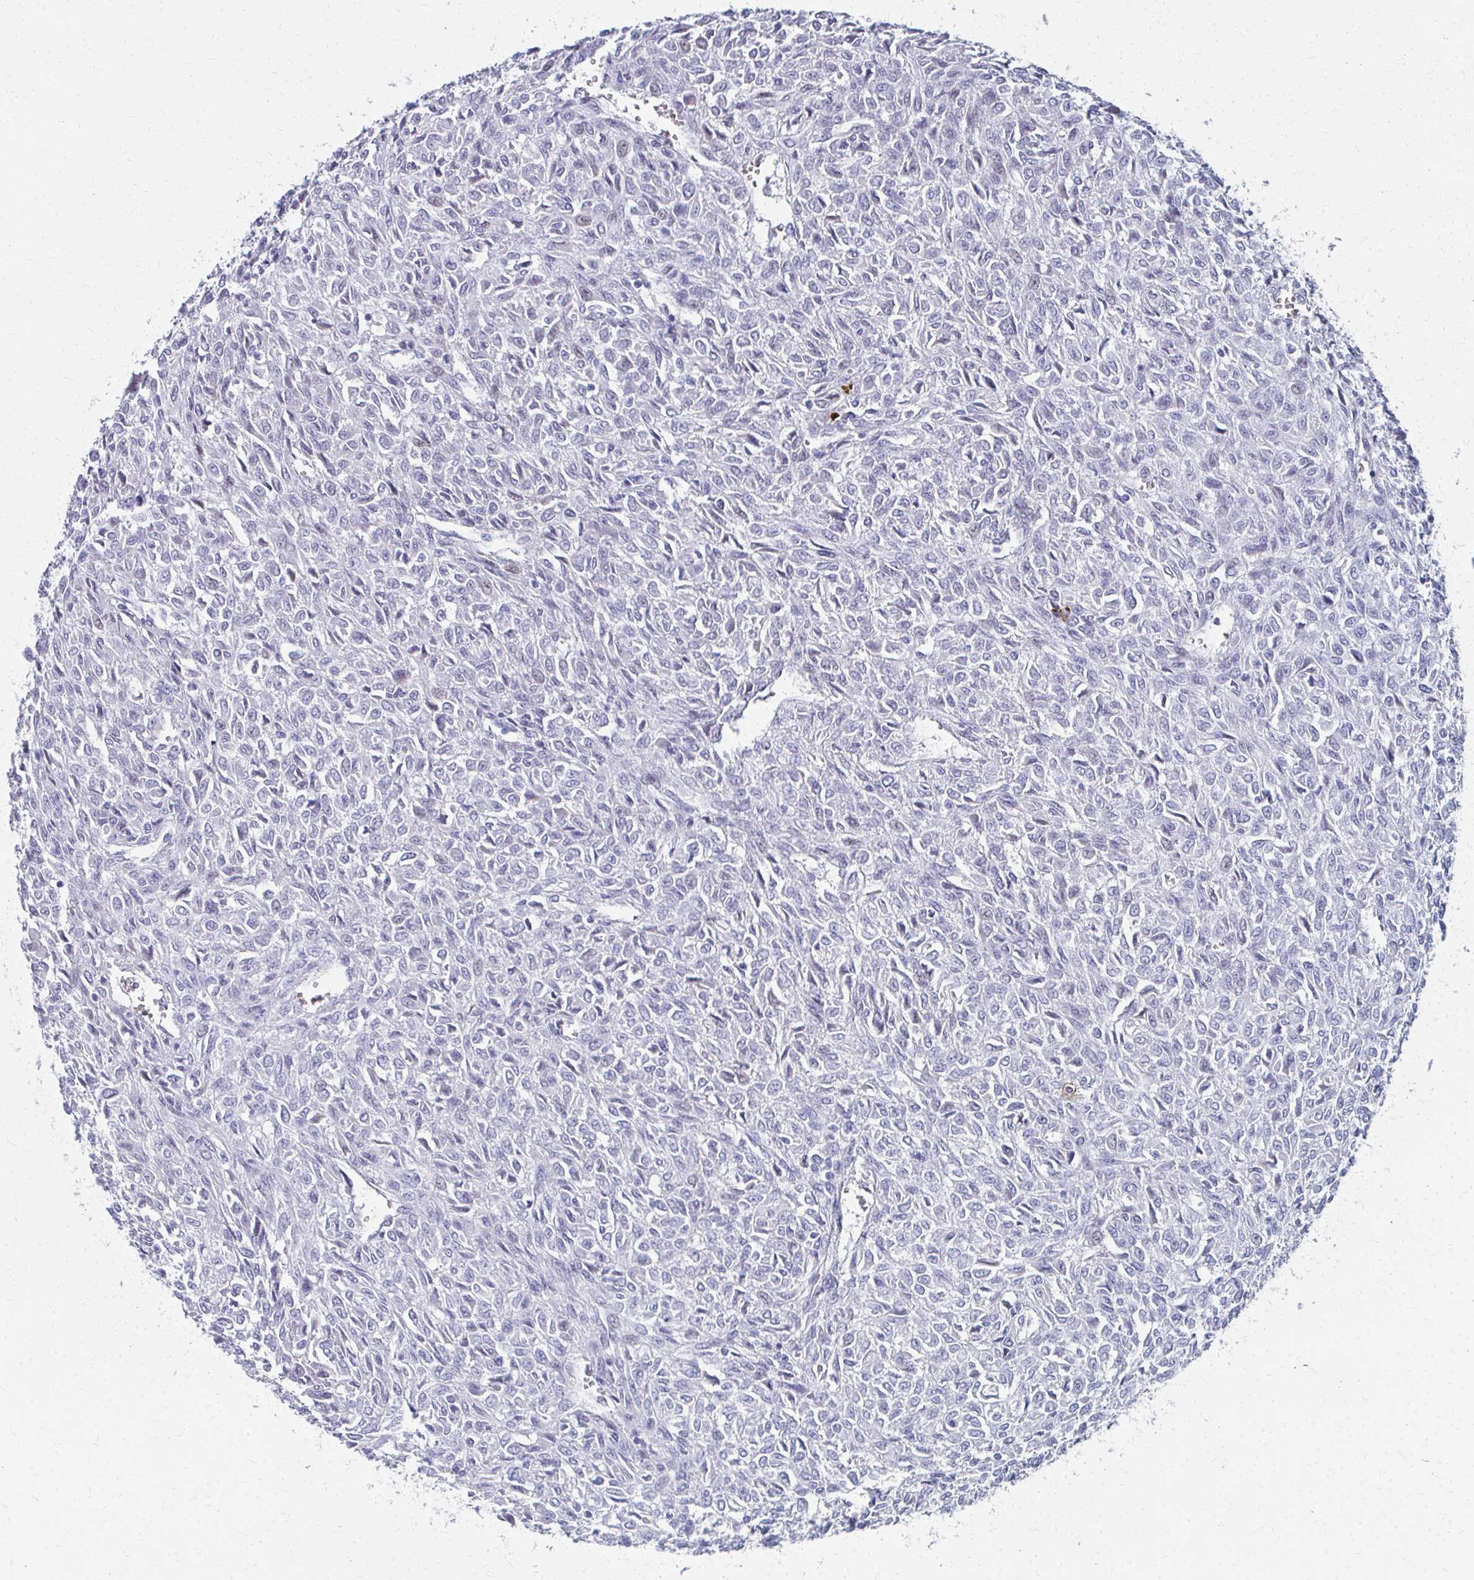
{"staining": {"intensity": "negative", "quantity": "none", "location": "none"}, "tissue": "renal cancer", "cell_type": "Tumor cells", "image_type": "cancer", "snomed": [{"axis": "morphology", "description": "Adenocarcinoma, NOS"}, {"axis": "topography", "description": "Kidney"}], "caption": "High magnification brightfield microscopy of renal cancer stained with DAB (3,3'-diaminobenzidine) (brown) and counterstained with hematoxylin (blue): tumor cells show no significant expression.", "gene": "MS4A2", "patient": {"sex": "male", "age": 58}}